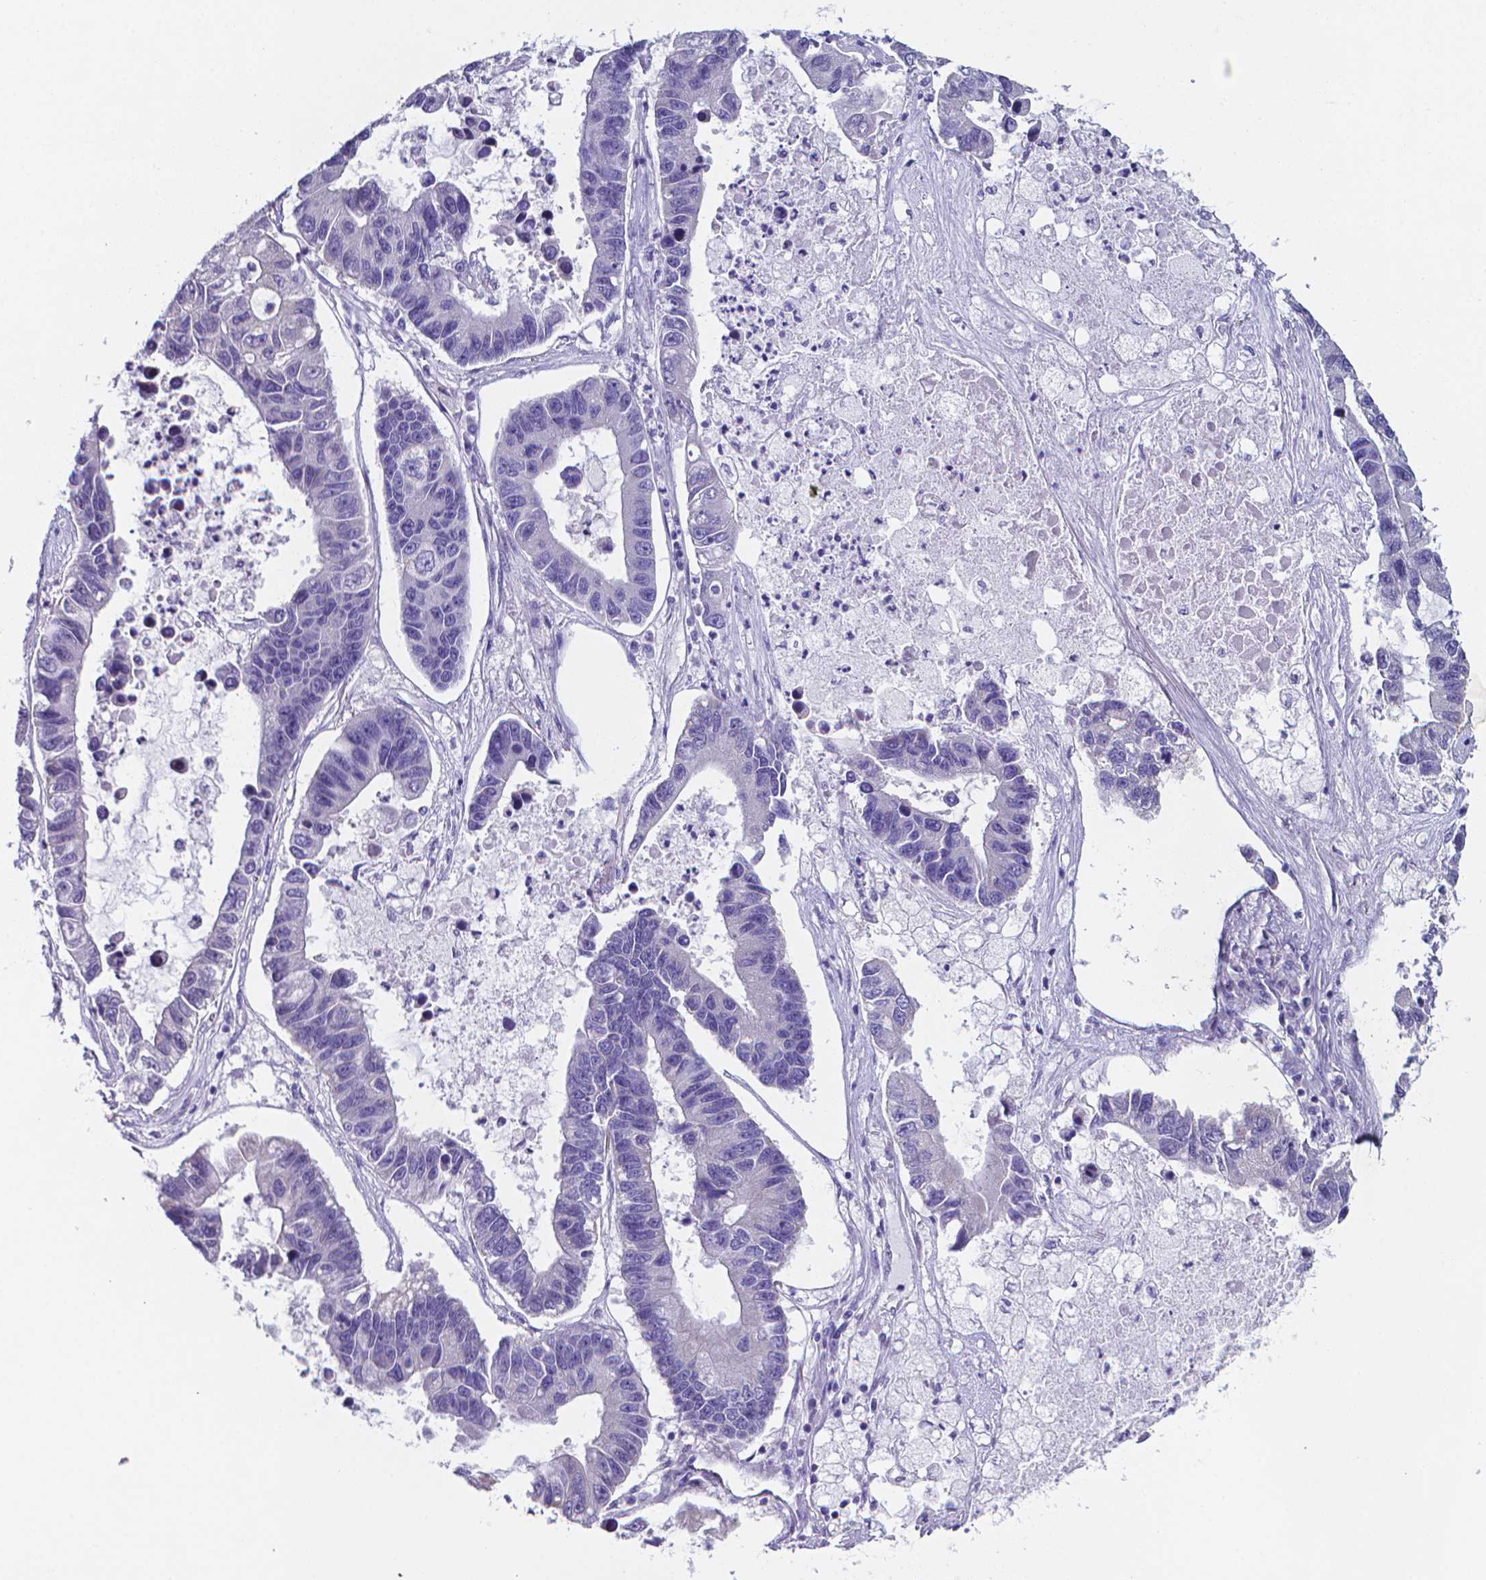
{"staining": {"intensity": "negative", "quantity": "none", "location": "none"}, "tissue": "lung cancer", "cell_type": "Tumor cells", "image_type": "cancer", "snomed": [{"axis": "morphology", "description": "Adenocarcinoma, NOS"}, {"axis": "topography", "description": "Bronchus"}, {"axis": "topography", "description": "Lung"}], "caption": "Tumor cells are negative for brown protein staining in lung cancer.", "gene": "LRRC73", "patient": {"sex": "female", "age": 51}}